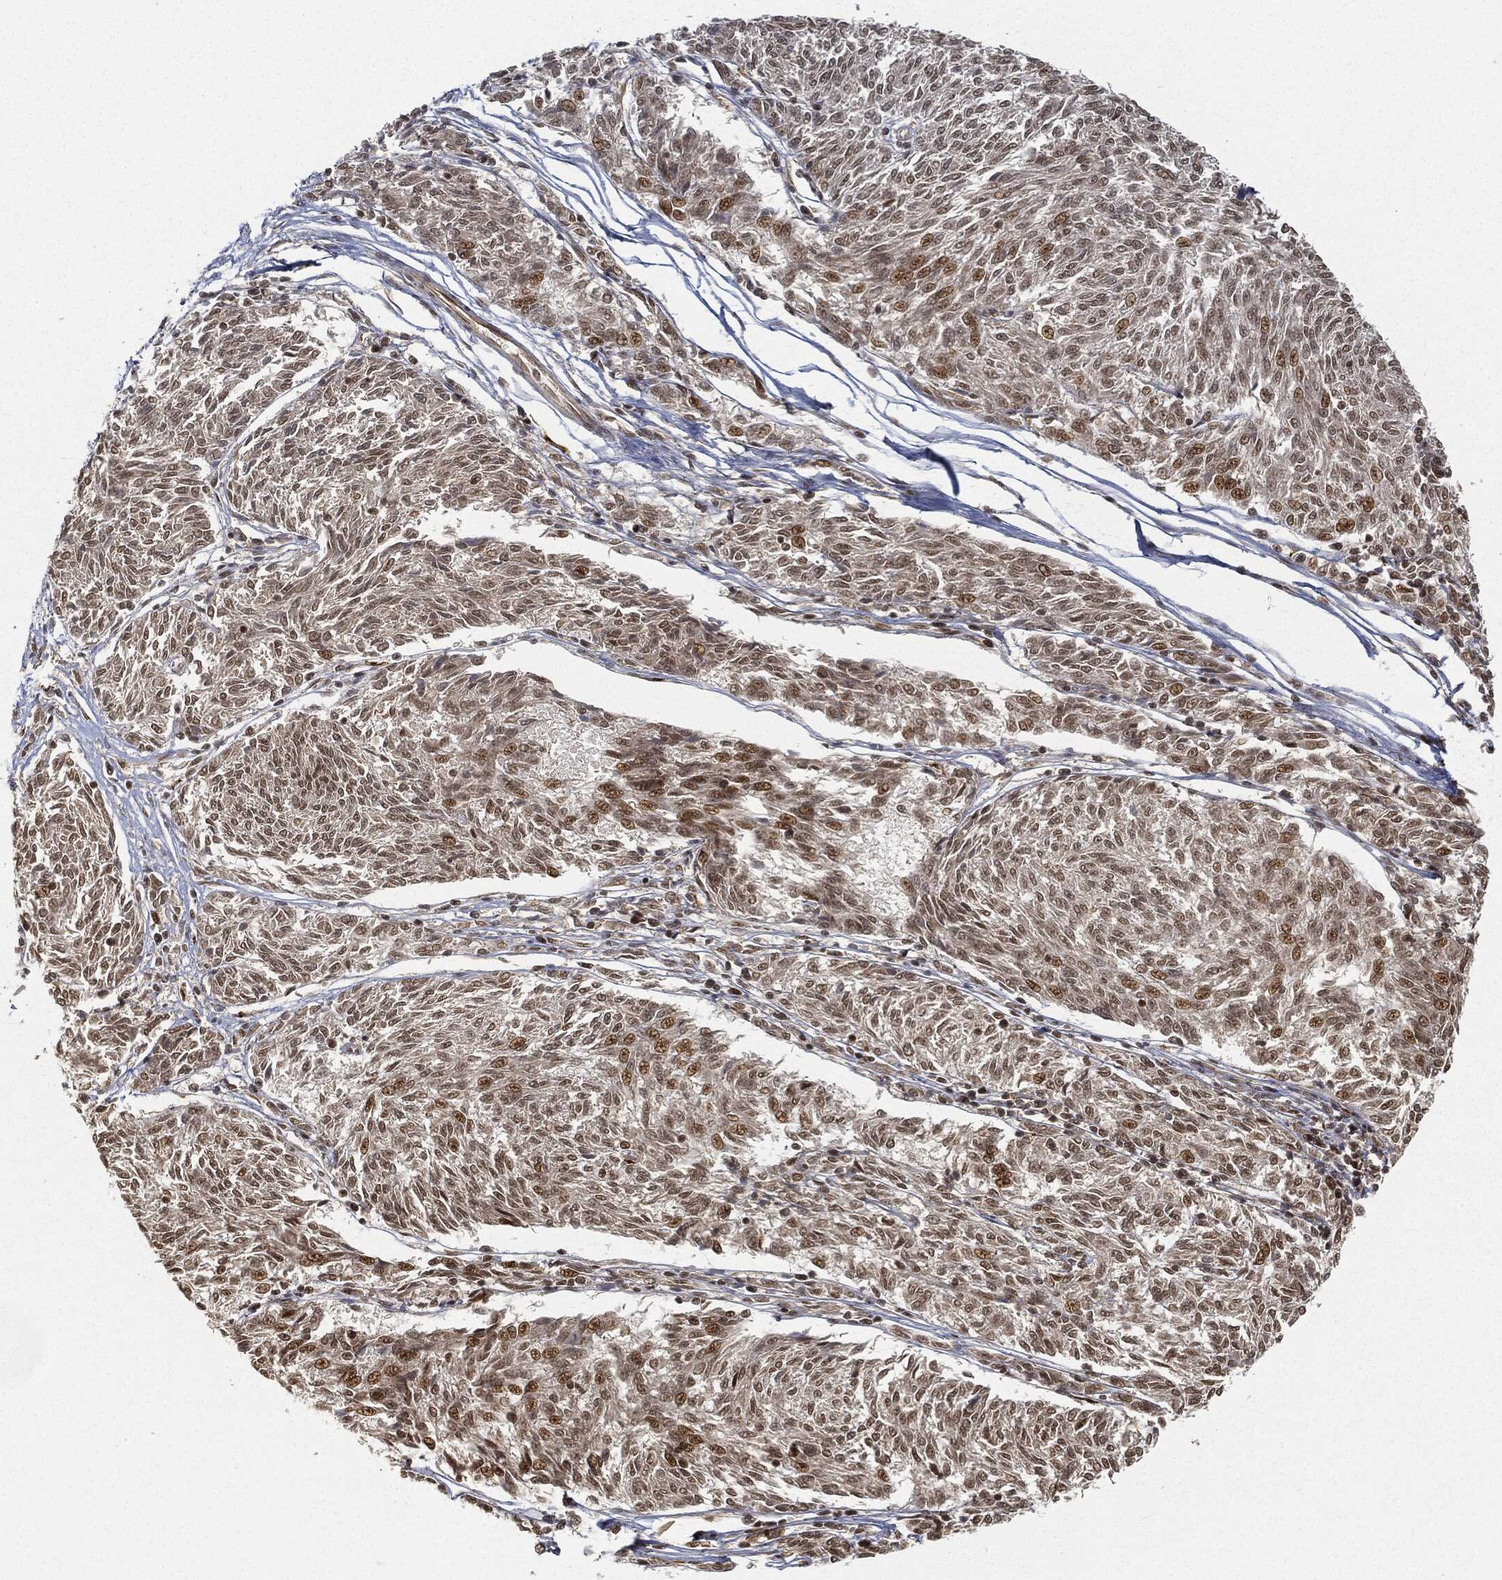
{"staining": {"intensity": "moderate", "quantity": "<25%", "location": "nuclear"}, "tissue": "melanoma", "cell_type": "Tumor cells", "image_type": "cancer", "snomed": [{"axis": "morphology", "description": "Malignant melanoma, NOS"}, {"axis": "topography", "description": "Skin"}], "caption": "A brown stain shows moderate nuclear expression of a protein in malignant melanoma tumor cells. Nuclei are stained in blue.", "gene": "CIB1", "patient": {"sex": "female", "age": 72}}